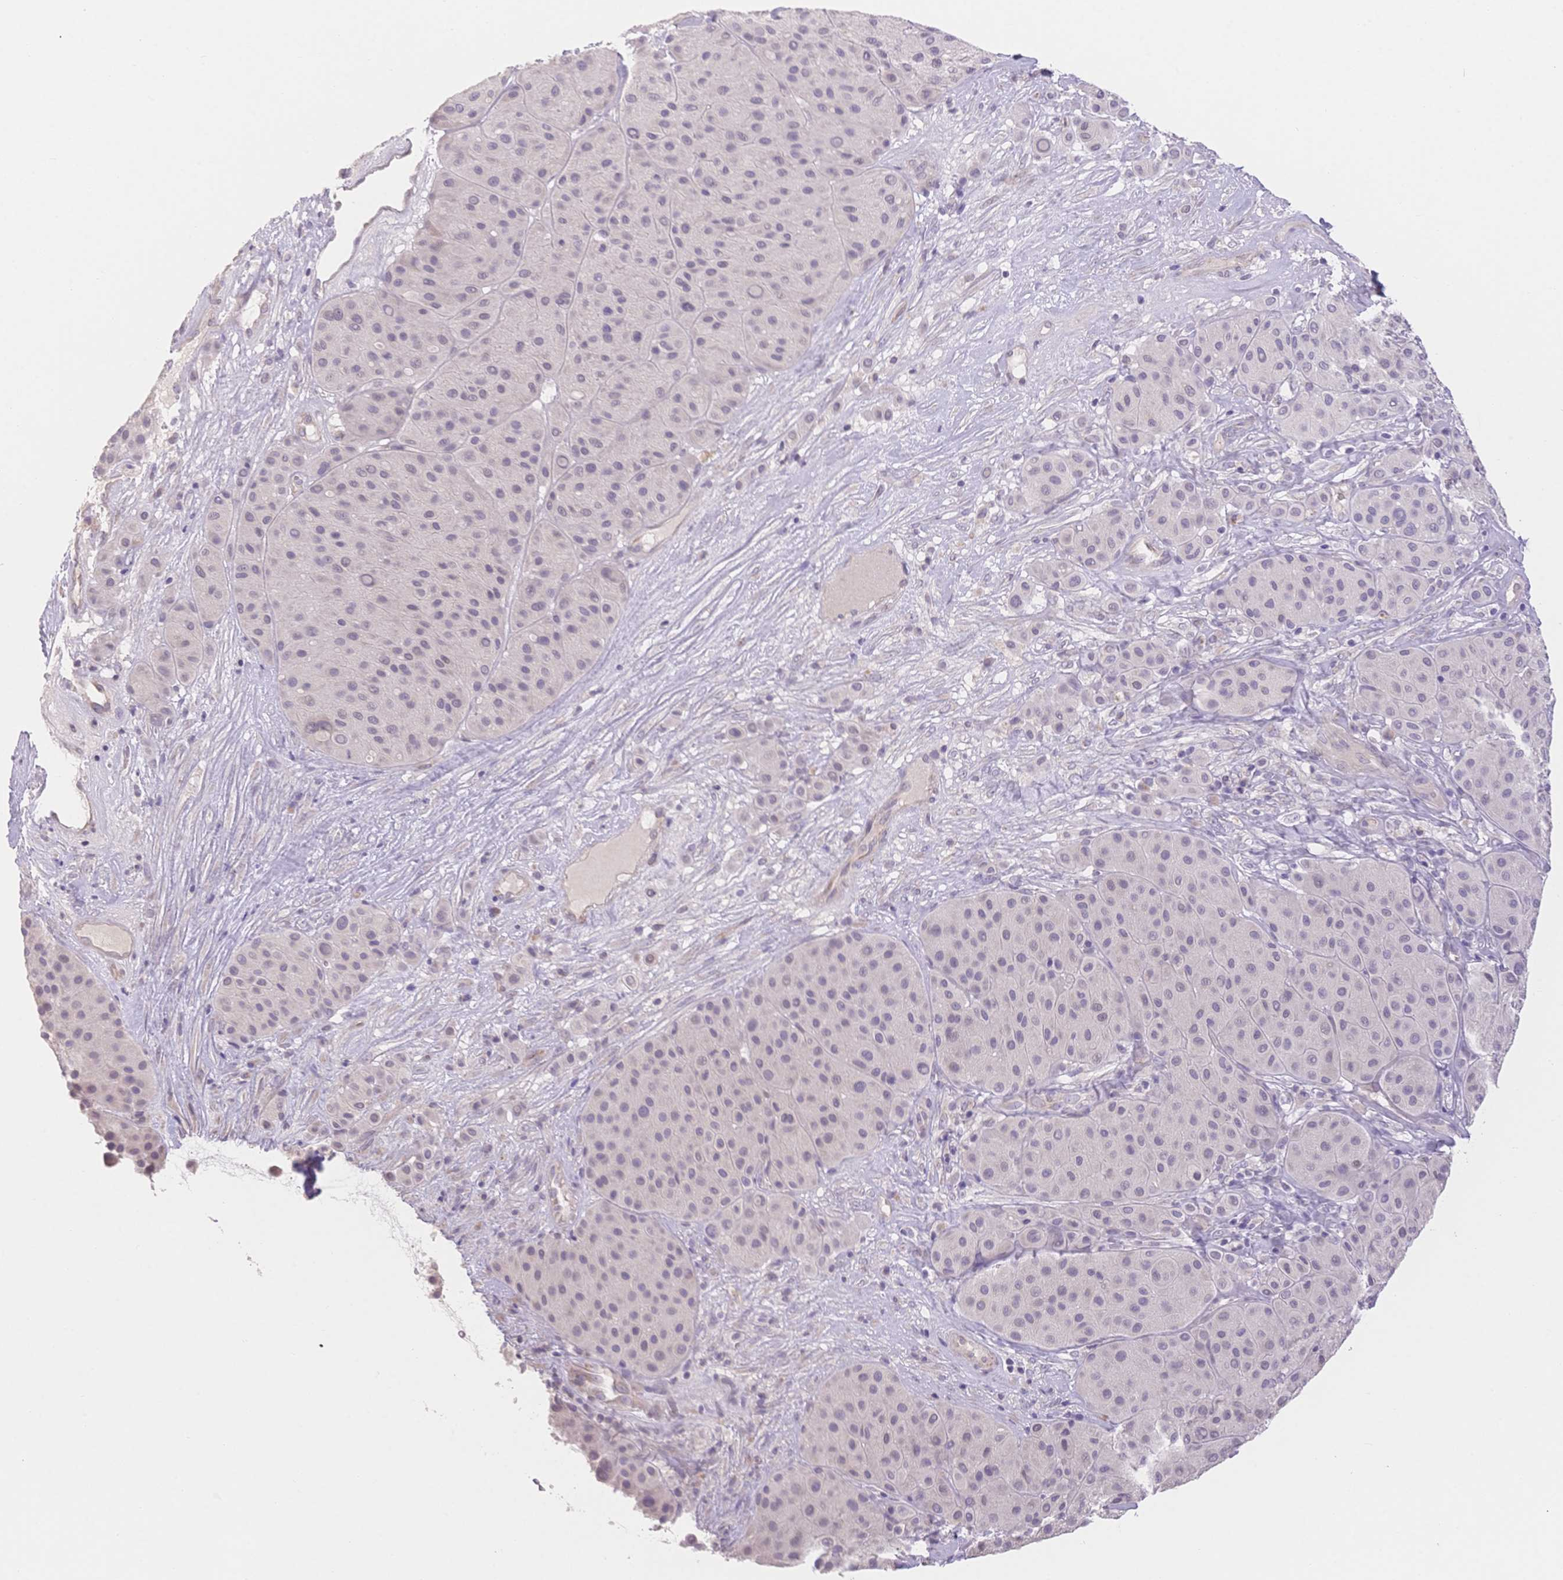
{"staining": {"intensity": "negative", "quantity": "none", "location": "none"}, "tissue": "melanoma", "cell_type": "Tumor cells", "image_type": "cancer", "snomed": [{"axis": "morphology", "description": "Malignant melanoma, Metastatic site"}, {"axis": "topography", "description": "Smooth muscle"}], "caption": "Photomicrograph shows no significant protein expression in tumor cells of melanoma.", "gene": "SUV39H2", "patient": {"sex": "male", "age": 41}}